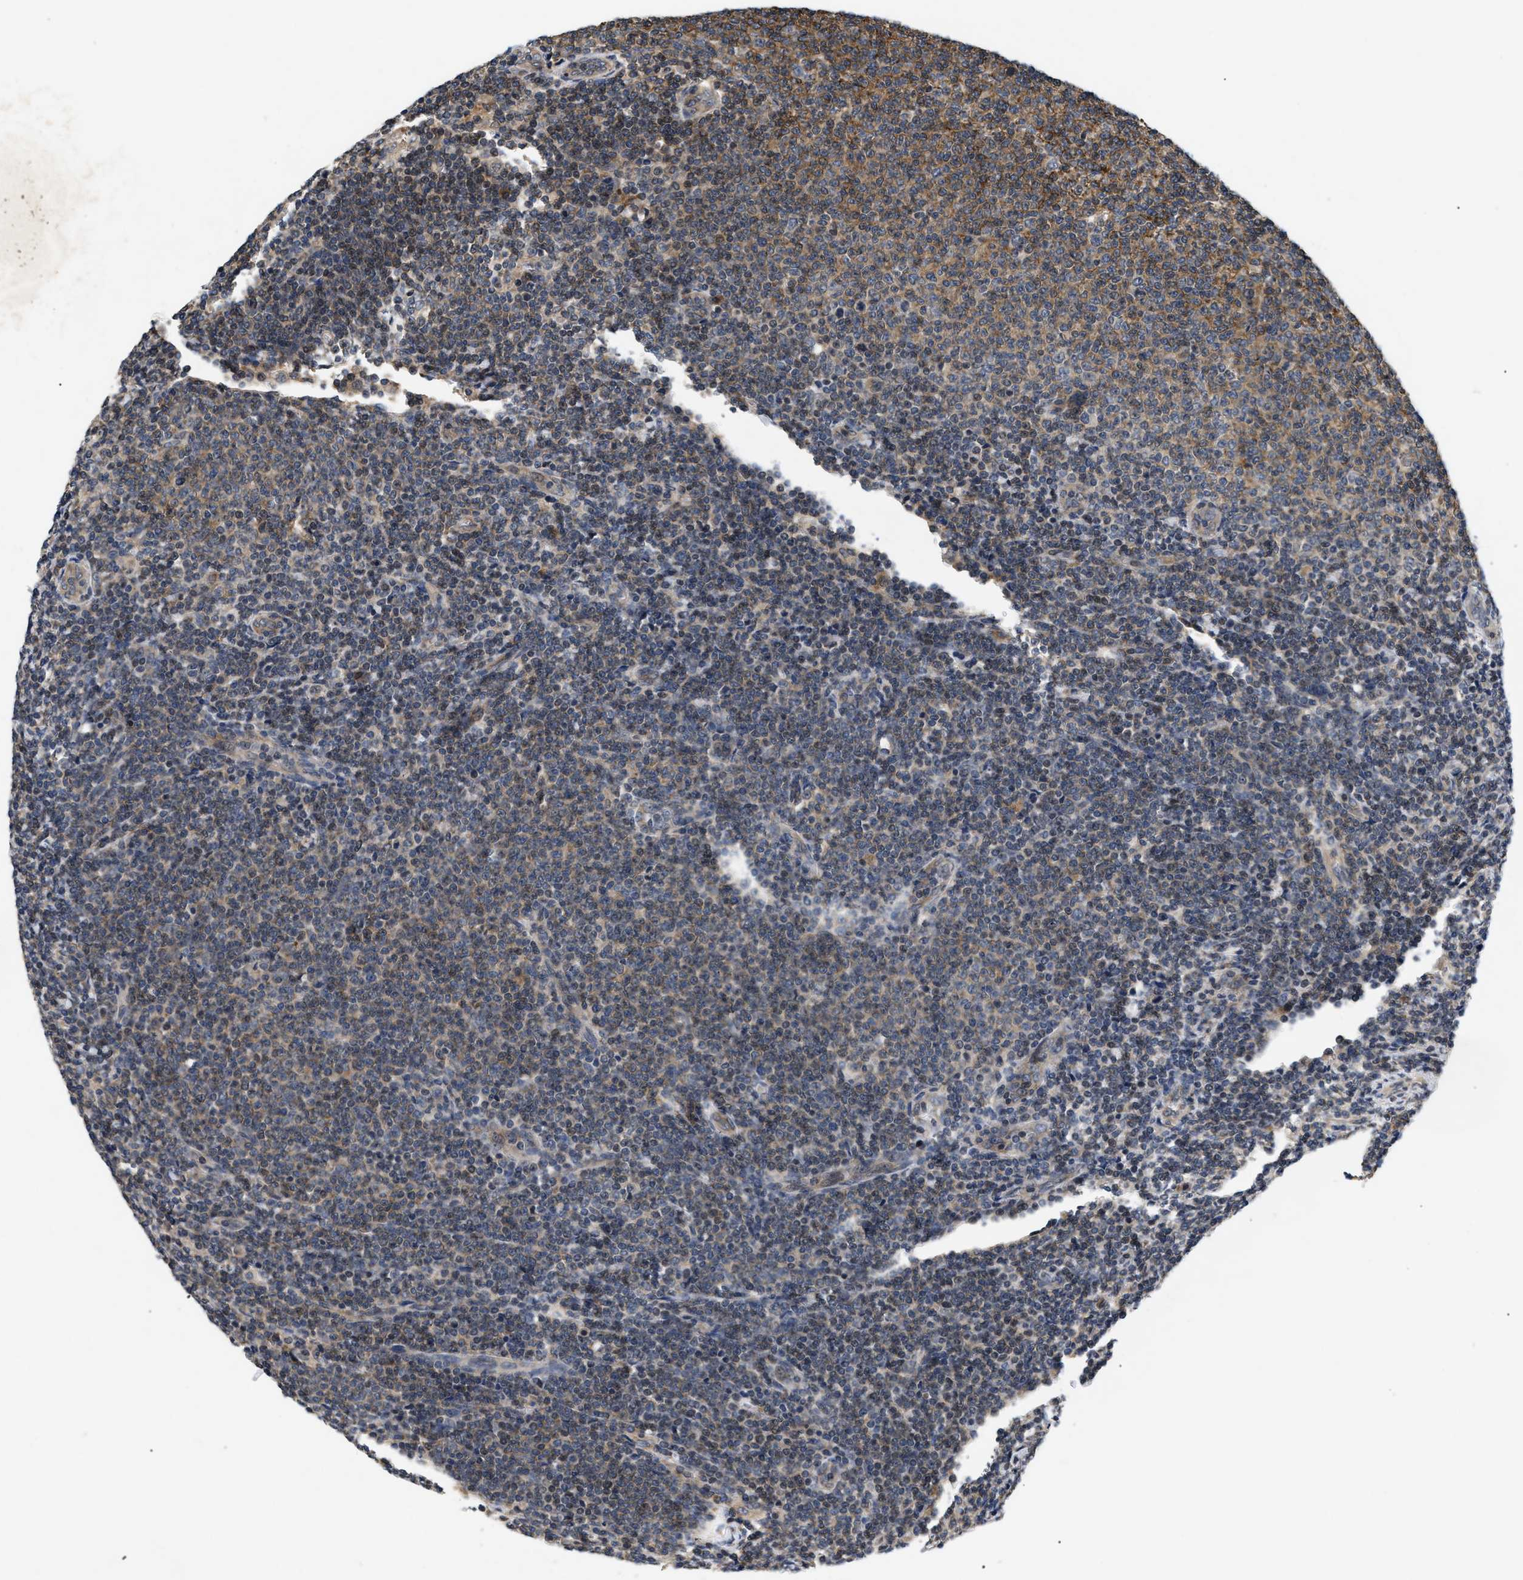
{"staining": {"intensity": "moderate", "quantity": ">75%", "location": "cytoplasmic/membranous,nuclear"}, "tissue": "lymphoma", "cell_type": "Tumor cells", "image_type": "cancer", "snomed": [{"axis": "morphology", "description": "Malignant lymphoma, non-Hodgkin's type, Low grade"}, {"axis": "topography", "description": "Lymph node"}], "caption": "A high-resolution photomicrograph shows immunohistochemistry (IHC) staining of lymphoma, which shows moderate cytoplasmic/membranous and nuclear expression in approximately >75% of tumor cells.", "gene": "HMGCR", "patient": {"sex": "male", "age": 66}}